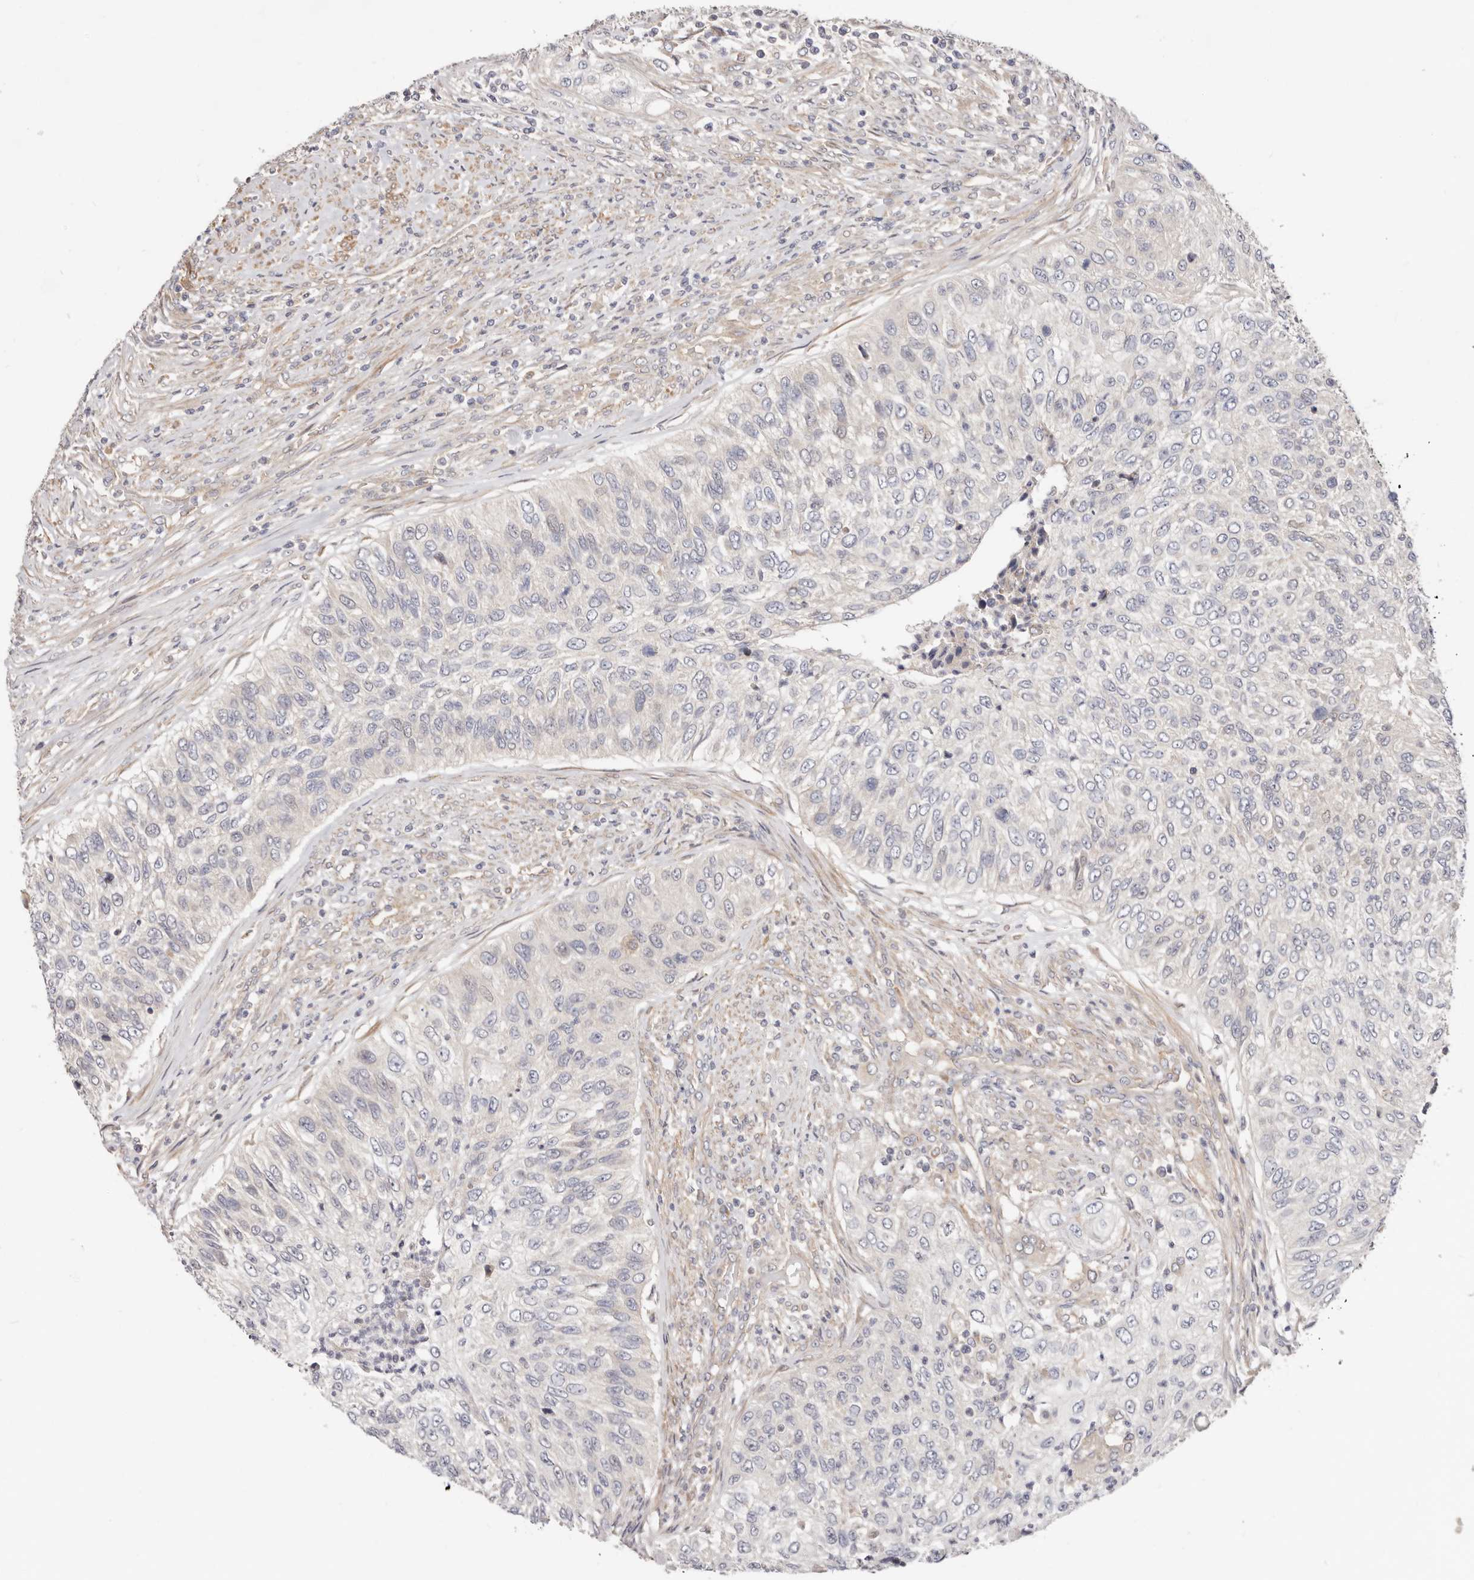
{"staining": {"intensity": "negative", "quantity": "none", "location": "none"}, "tissue": "urothelial cancer", "cell_type": "Tumor cells", "image_type": "cancer", "snomed": [{"axis": "morphology", "description": "Urothelial carcinoma, High grade"}, {"axis": "topography", "description": "Urinary bladder"}], "caption": "IHC photomicrograph of human urothelial cancer stained for a protein (brown), which displays no positivity in tumor cells. (DAB immunohistochemistry with hematoxylin counter stain).", "gene": "MACF1", "patient": {"sex": "female", "age": 60}}